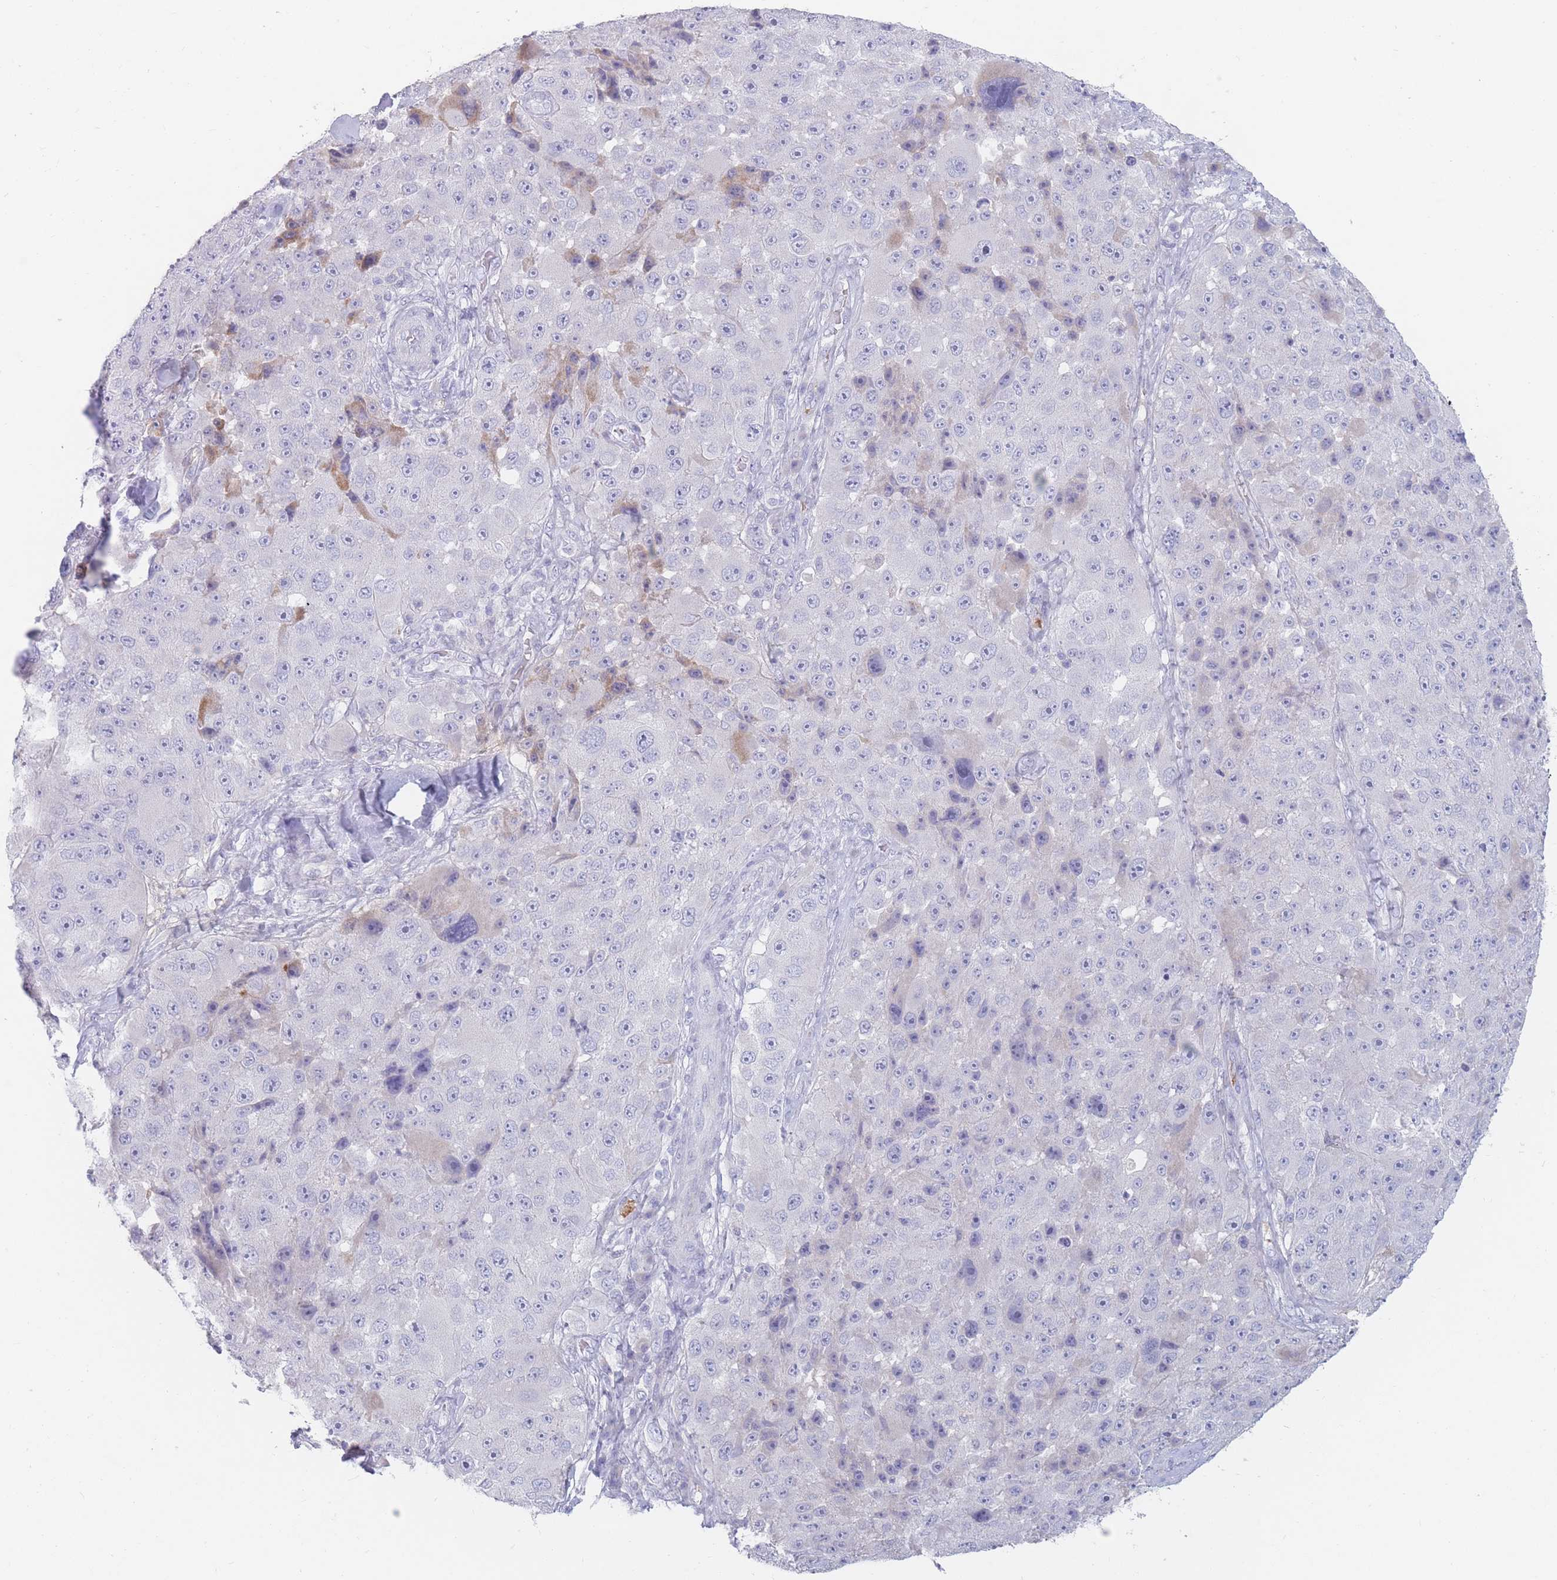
{"staining": {"intensity": "negative", "quantity": "none", "location": "none"}, "tissue": "melanoma", "cell_type": "Tumor cells", "image_type": "cancer", "snomed": [{"axis": "morphology", "description": "Malignant melanoma, Metastatic site"}, {"axis": "topography", "description": "Lymph node"}], "caption": "The immunohistochemistry (IHC) micrograph has no significant expression in tumor cells of melanoma tissue.", "gene": "PRG4", "patient": {"sex": "male", "age": 62}}